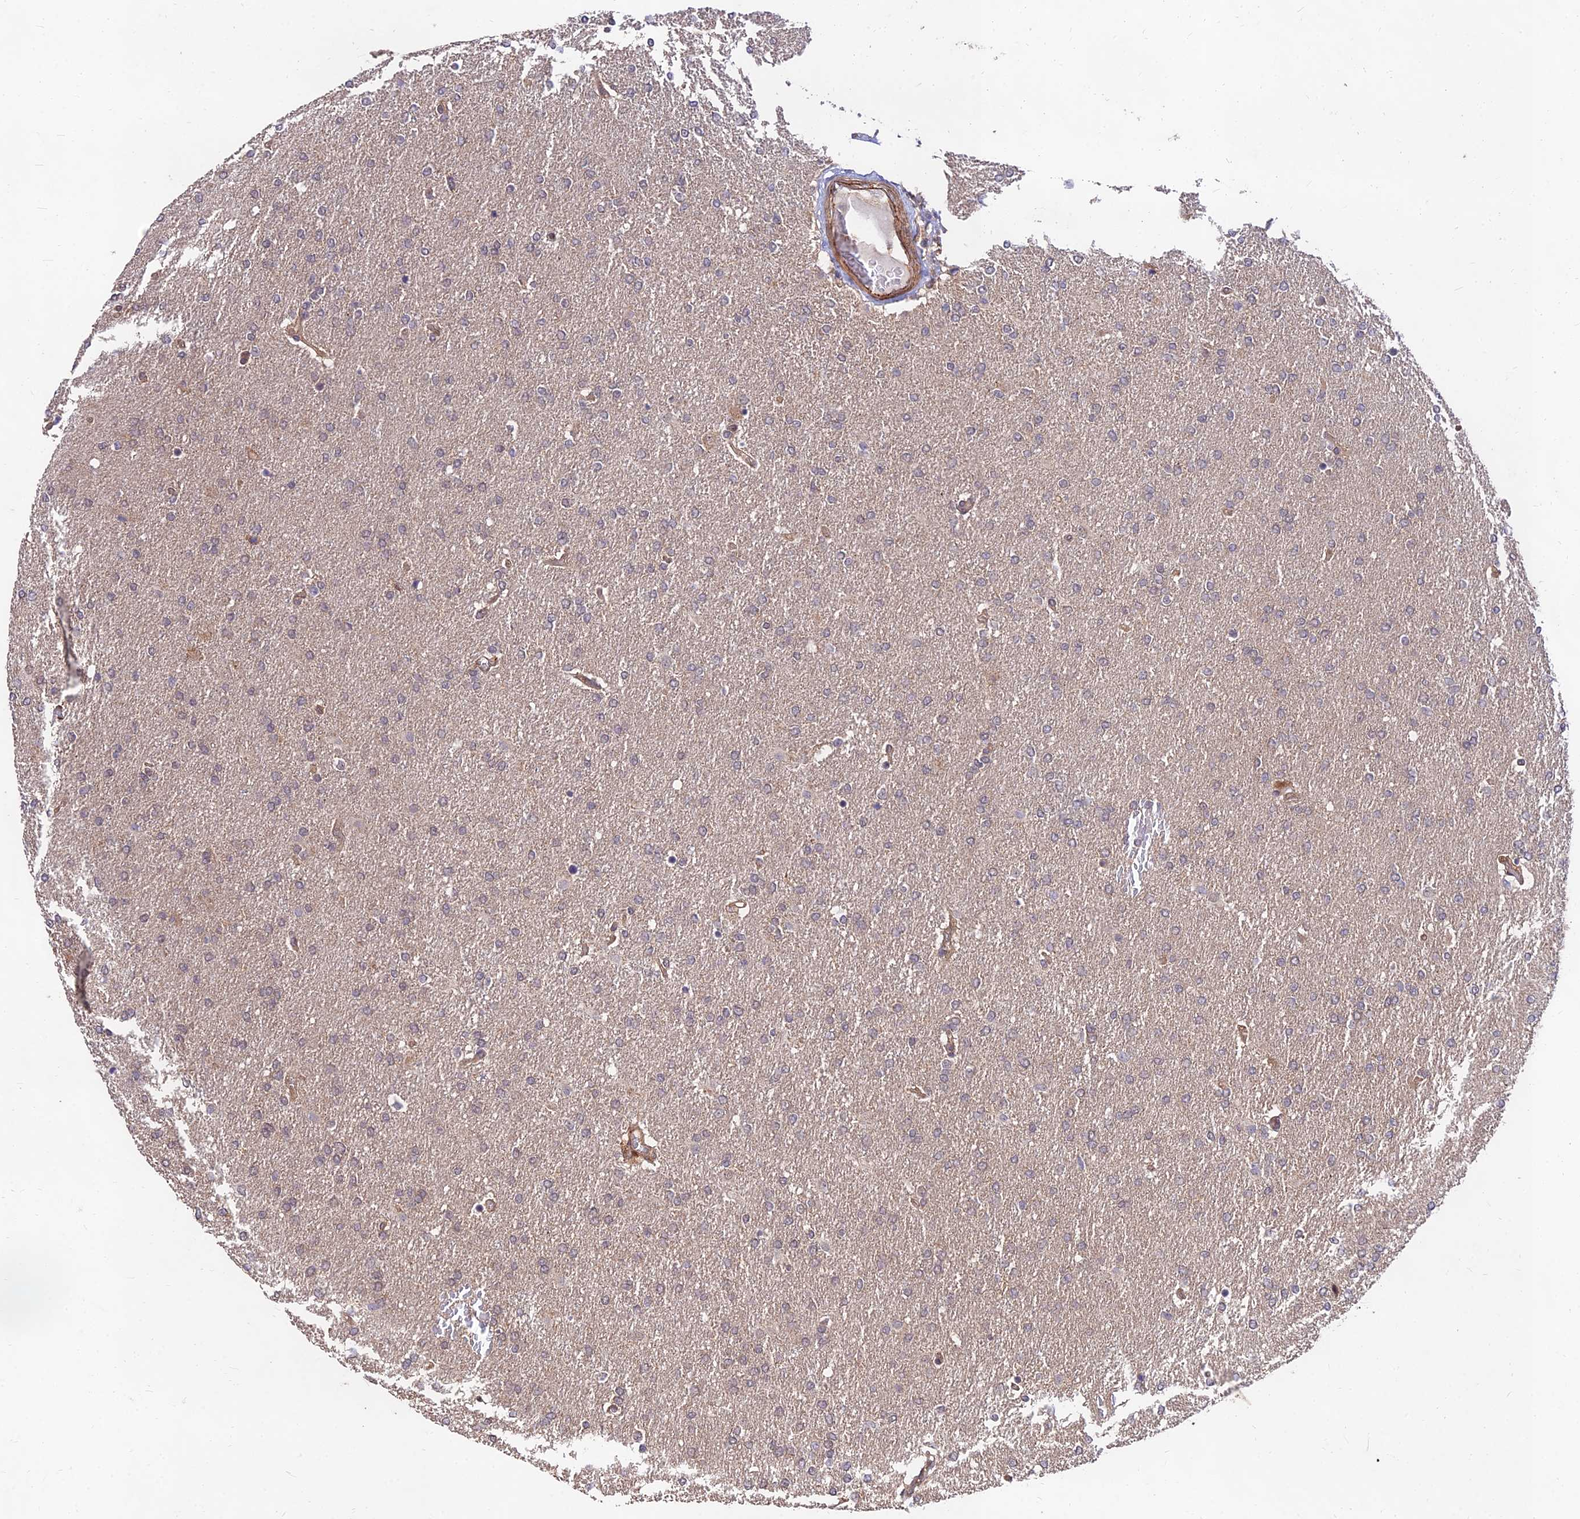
{"staining": {"intensity": "weak", "quantity": "25%-75%", "location": "cytoplasmic/membranous"}, "tissue": "glioma", "cell_type": "Tumor cells", "image_type": "cancer", "snomed": [{"axis": "morphology", "description": "Glioma, malignant, High grade"}, {"axis": "topography", "description": "Brain"}], "caption": "Immunohistochemical staining of human high-grade glioma (malignant) displays low levels of weak cytoplasmic/membranous expression in approximately 25%-75% of tumor cells.", "gene": "MKKS", "patient": {"sex": "male", "age": 72}}